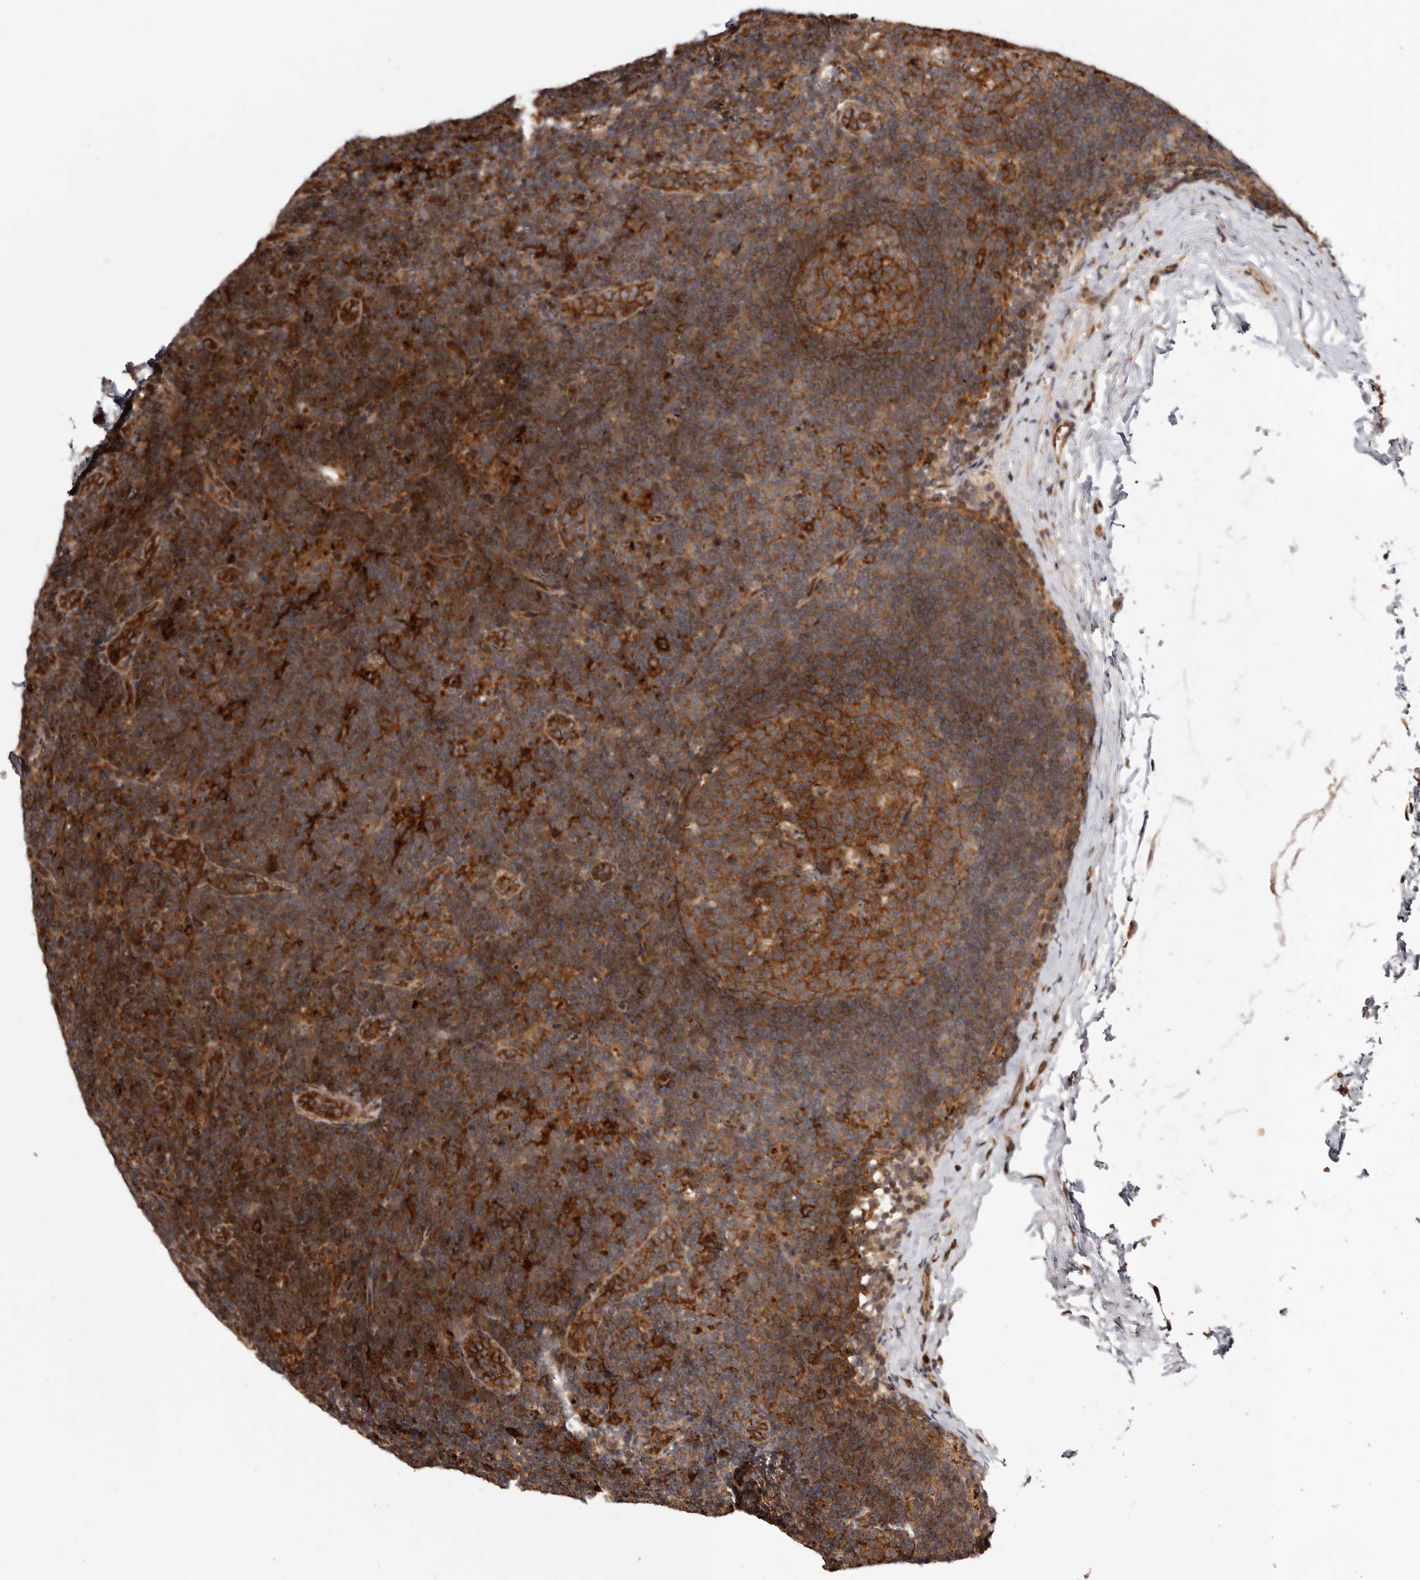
{"staining": {"intensity": "strong", "quantity": "25%-75%", "location": "cytoplasmic/membranous"}, "tissue": "lymph node", "cell_type": "Germinal center cells", "image_type": "normal", "snomed": [{"axis": "morphology", "description": "Normal tissue, NOS"}, {"axis": "topography", "description": "Lymph node"}], "caption": "Lymph node stained with DAB (3,3'-diaminobenzidine) immunohistochemistry displays high levels of strong cytoplasmic/membranous positivity in about 25%-75% of germinal center cells. (Brightfield microscopy of DAB IHC at high magnification).", "gene": "GPR27", "patient": {"sex": "female", "age": 22}}